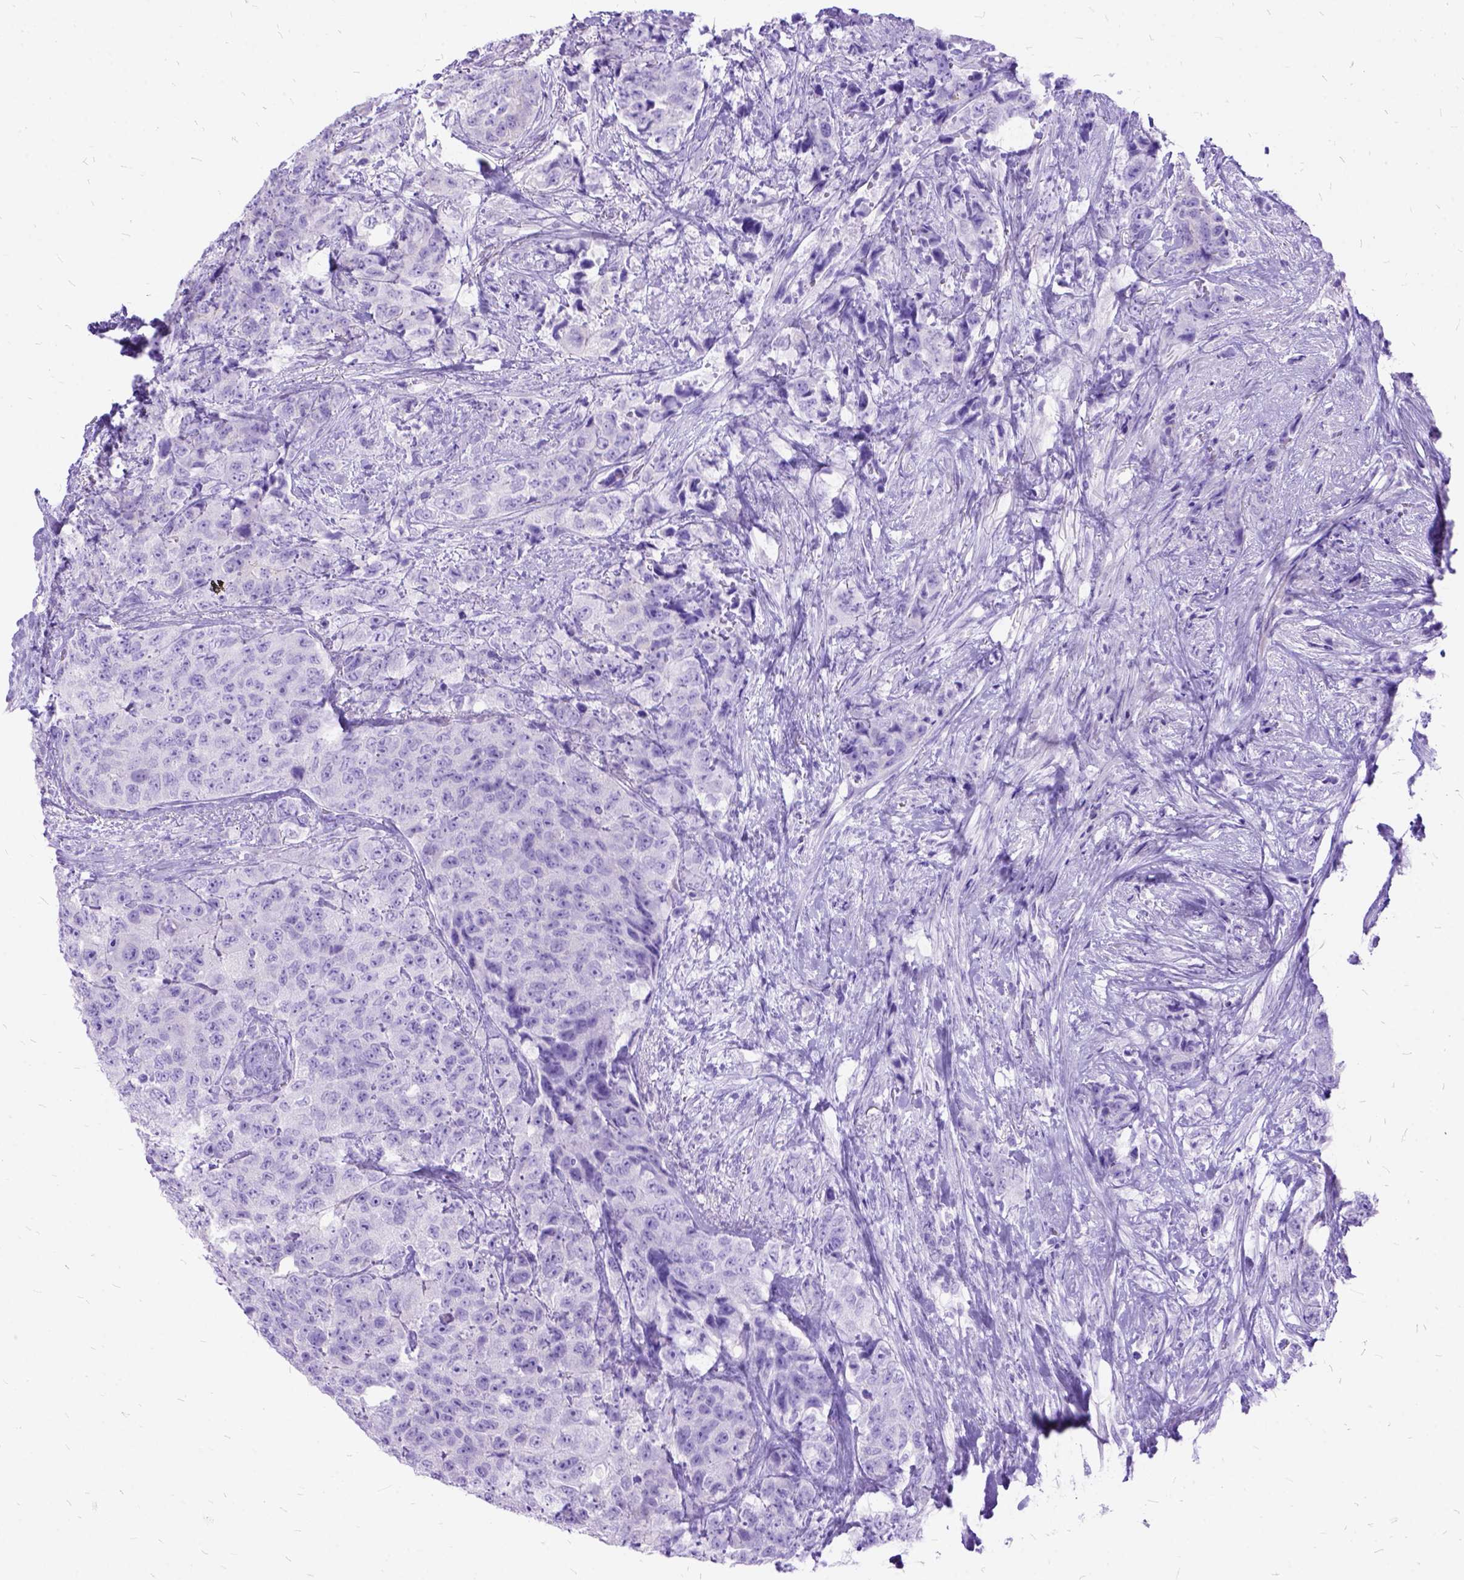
{"staining": {"intensity": "negative", "quantity": "none", "location": "none"}, "tissue": "urothelial cancer", "cell_type": "Tumor cells", "image_type": "cancer", "snomed": [{"axis": "morphology", "description": "Urothelial carcinoma, High grade"}, {"axis": "topography", "description": "Urinary bladder"}], "caption": "DAB immunohistochemical staining of human urothelial carcinoma (high-grade) displays no significant expression in tumor cells.", "gene": "DNAH2", "patient": {"sex": "female", "age": 78}}